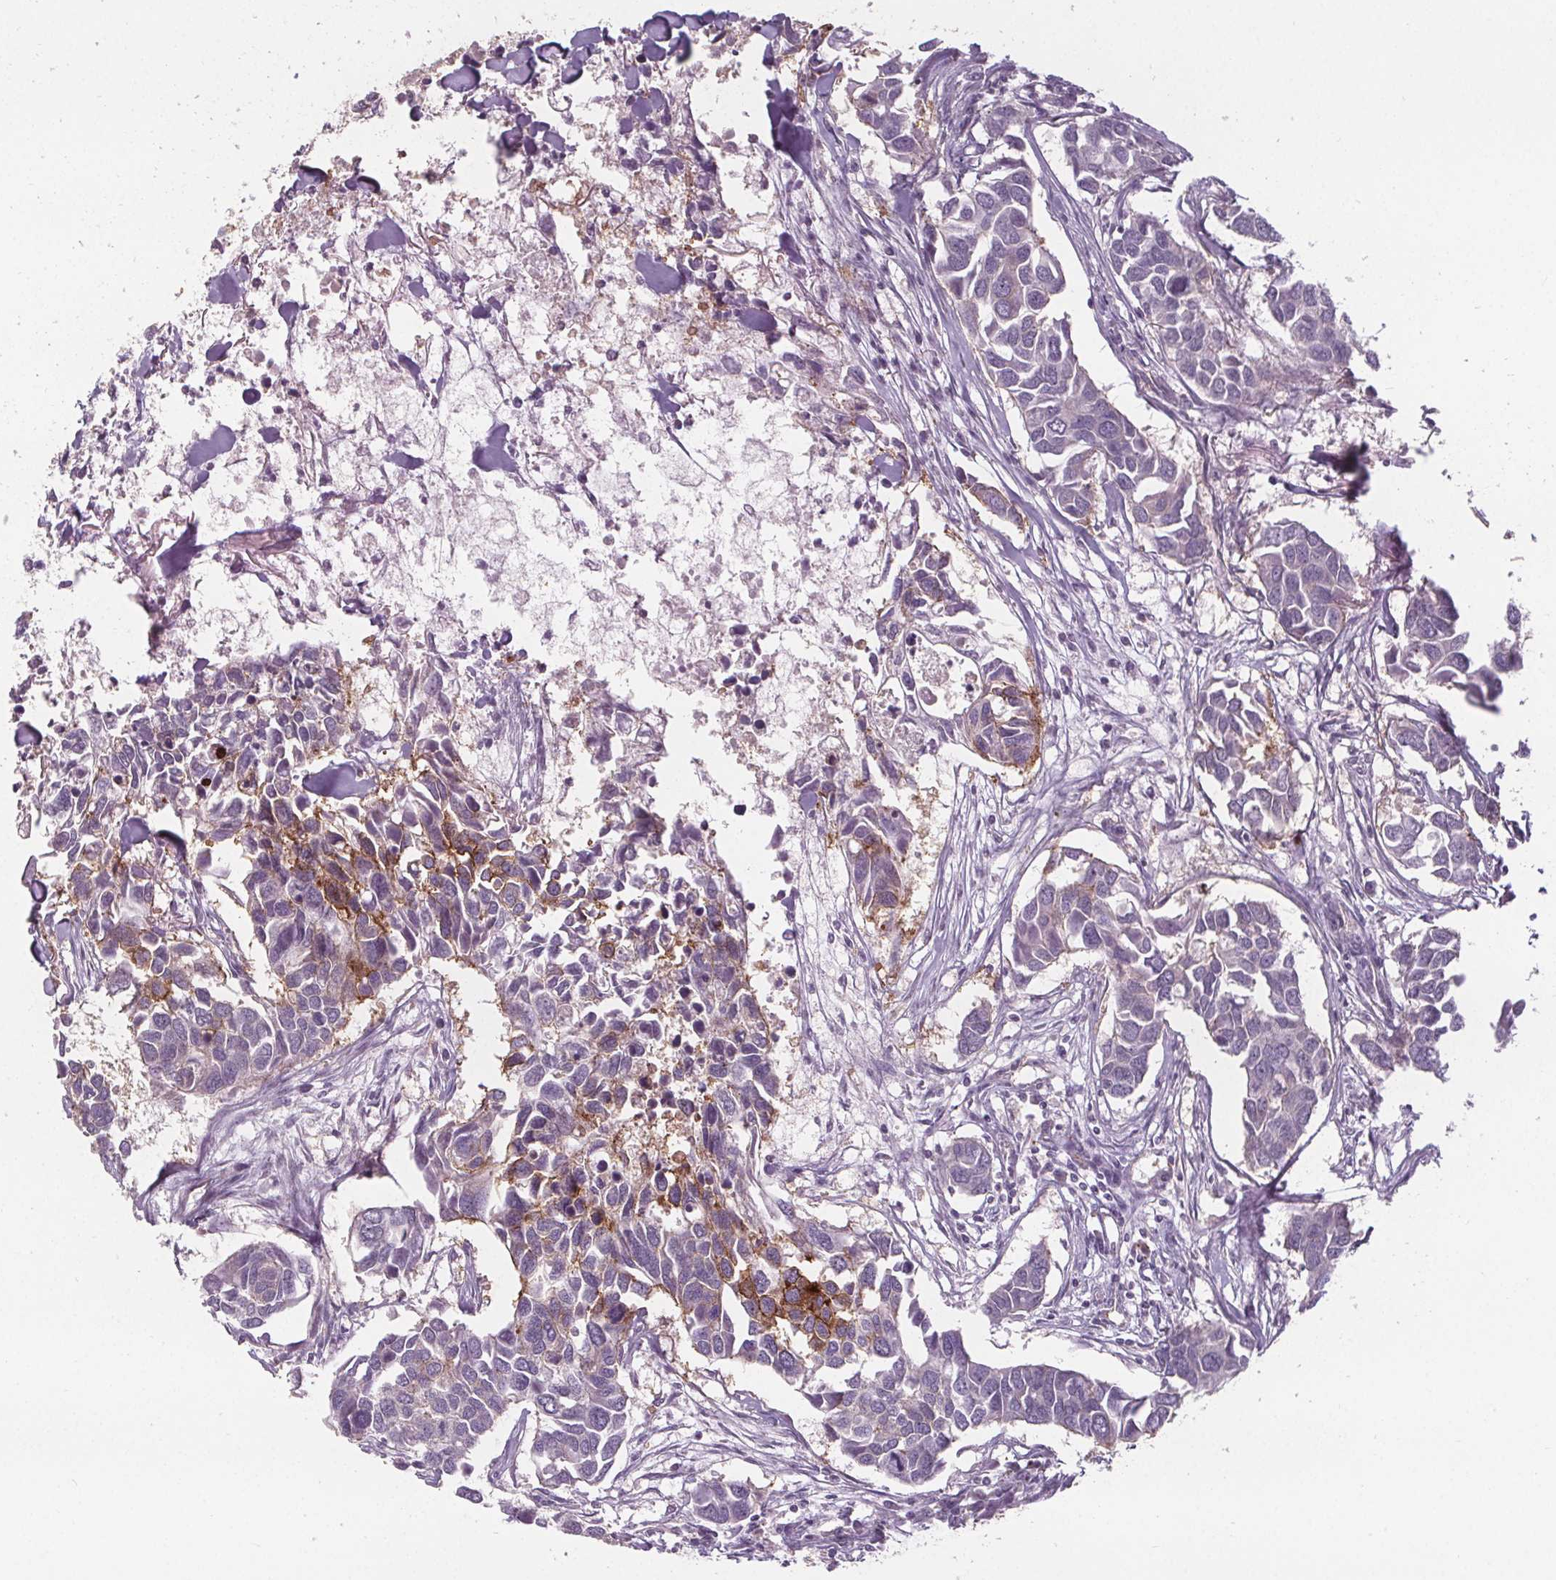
{"staining": {"intensity": "moderate", "quantity": "25%-75%", "location": "cytoplasmic/membranous"}, "tissue": "breast cancer", "cell_type": "Tumor cells", "image_type": "cancer", "snomed": [{"axis": "morphology", "description": "Duct carcinoma"}, {"axis": "topography", "description": "Breast"}], "caption": "Moderate cytoplasmic/membranous protein expression is appreciated in approximately 25%-75% of tumor cells in infiltrating ductal carcinoma (breast).", "gene": "ATP1A1", "patient": {"sex": "female", "age": 83}}